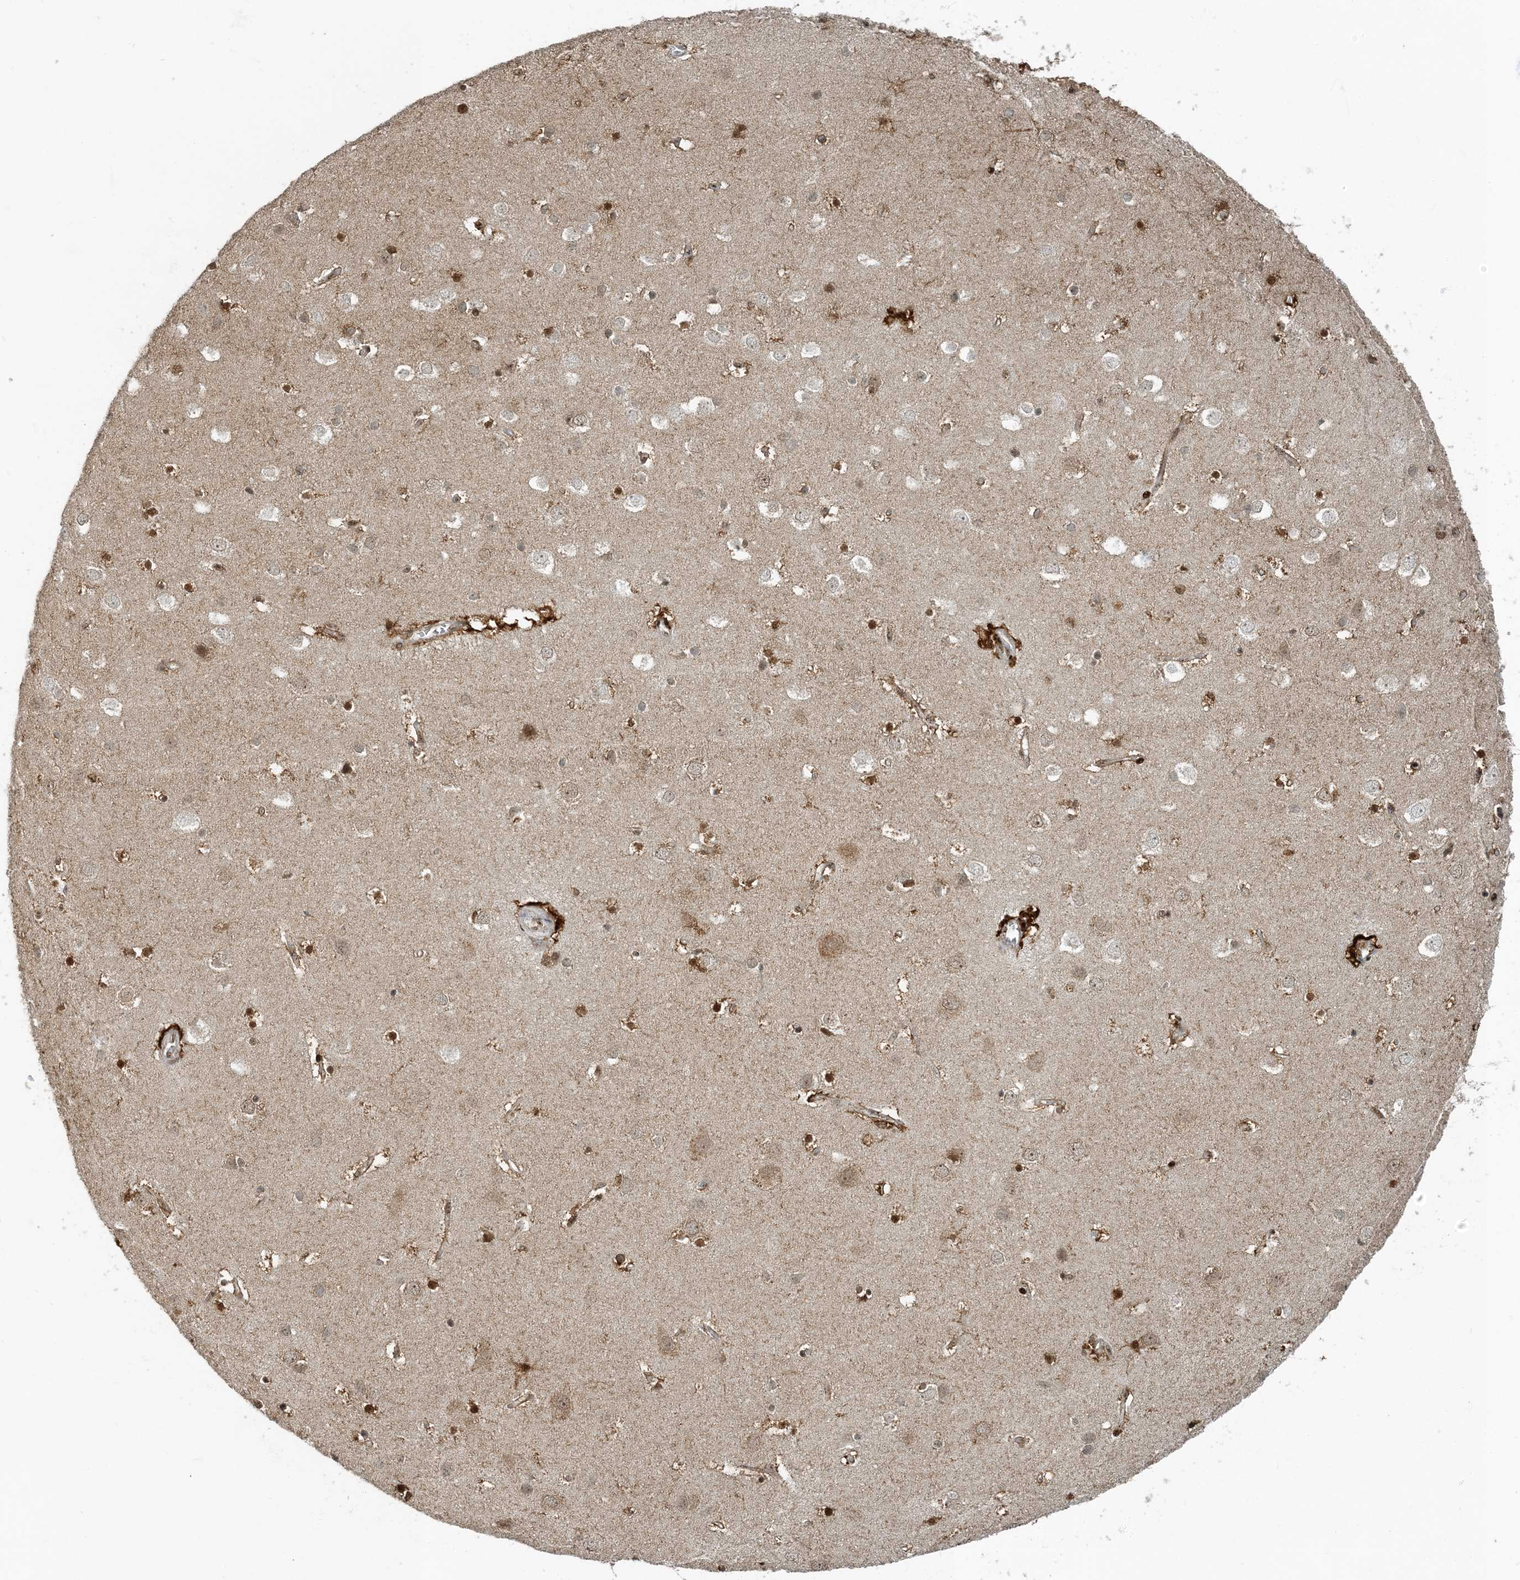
{"staining": {"intensity": "moderate", "quantity": ">75%", "location": "cytoplasmic/membranous"}, "tissue": "cerebral cortex", "cell_type": "Endothelial cells", "image_type": "normal", "snomed": [{"axis": "morphology", "description": "Normal tissue, NOS"}, {"axis": "topography", "description": "Cerebral cortex"}], "caption": "Protein staining displays moderate cytoplasmic/membranous staining in about >75% of endothelial cells in unremarkable cerebral cortex. Using DAB (3,3'-diaminobenzidine) (brown) and hematoxylin (blue) stains, captured at high magnification using brightfield microscopy.", "gene": "MBD1", "patient": {"sex": "male", "age": 54}}